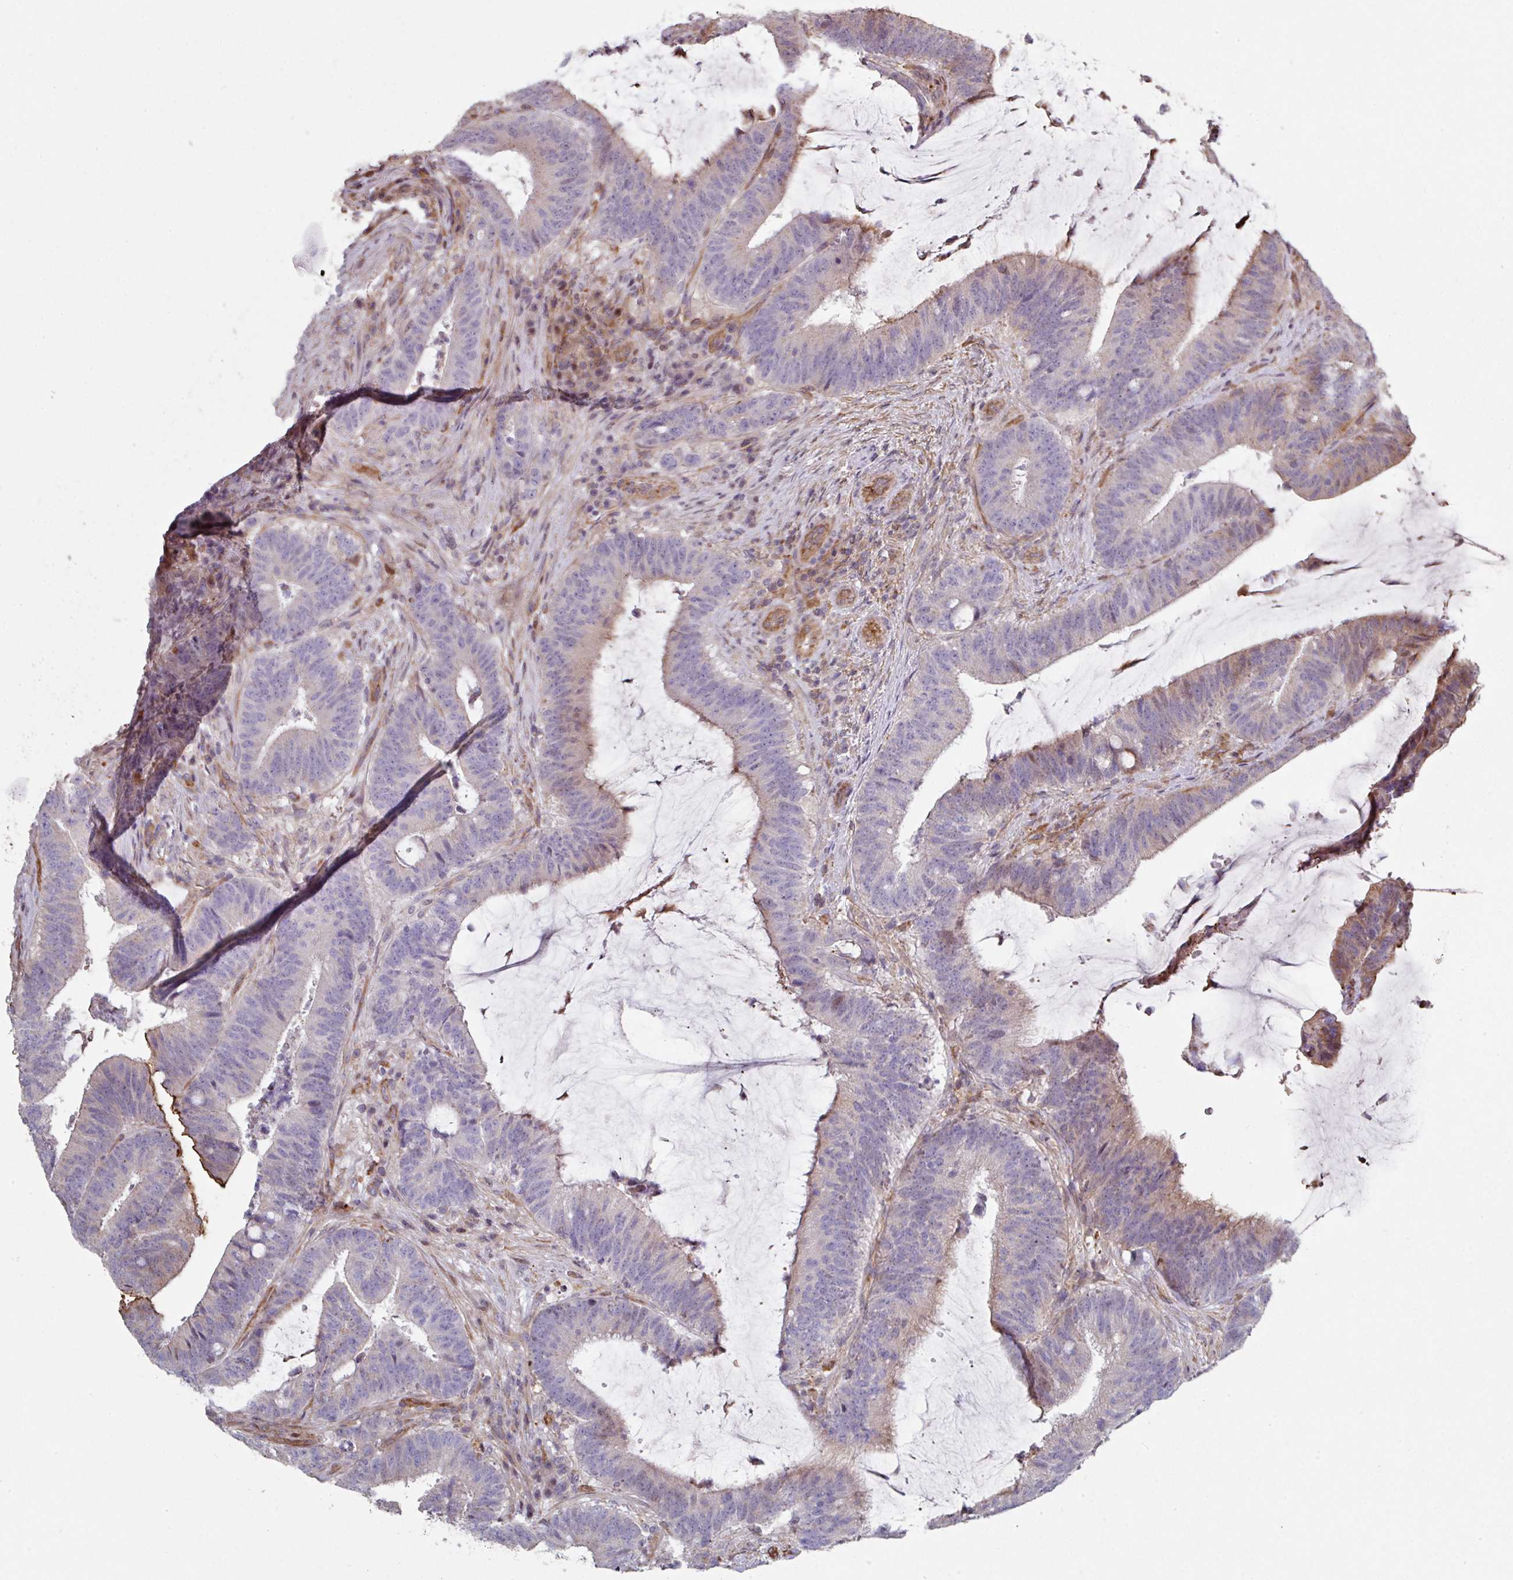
{"staining": {"intensity": "moderate", "quantity": "<25%", "location": "cytoplasmic/membranous"}, "tissue": "colorectal cancer", "cell_type": "Tumor cells", "image_type": "cancer", "snomed": [{"axis": "morphology", "description": "Adenocarcinoma, NOS"}, {"axis": "topography", "description": "Colon"}], "caption": "This micrograph demonstrates adenocarcinoma (colorectal) stained with IHC to label a protein in brown. The cytoplasmic/membranous of tumor cells show moderate positivity for the protein. Nuclei are counter-stained blue.", "gene": "ANO9", "patient": {"sex": "female", "age": 43}}